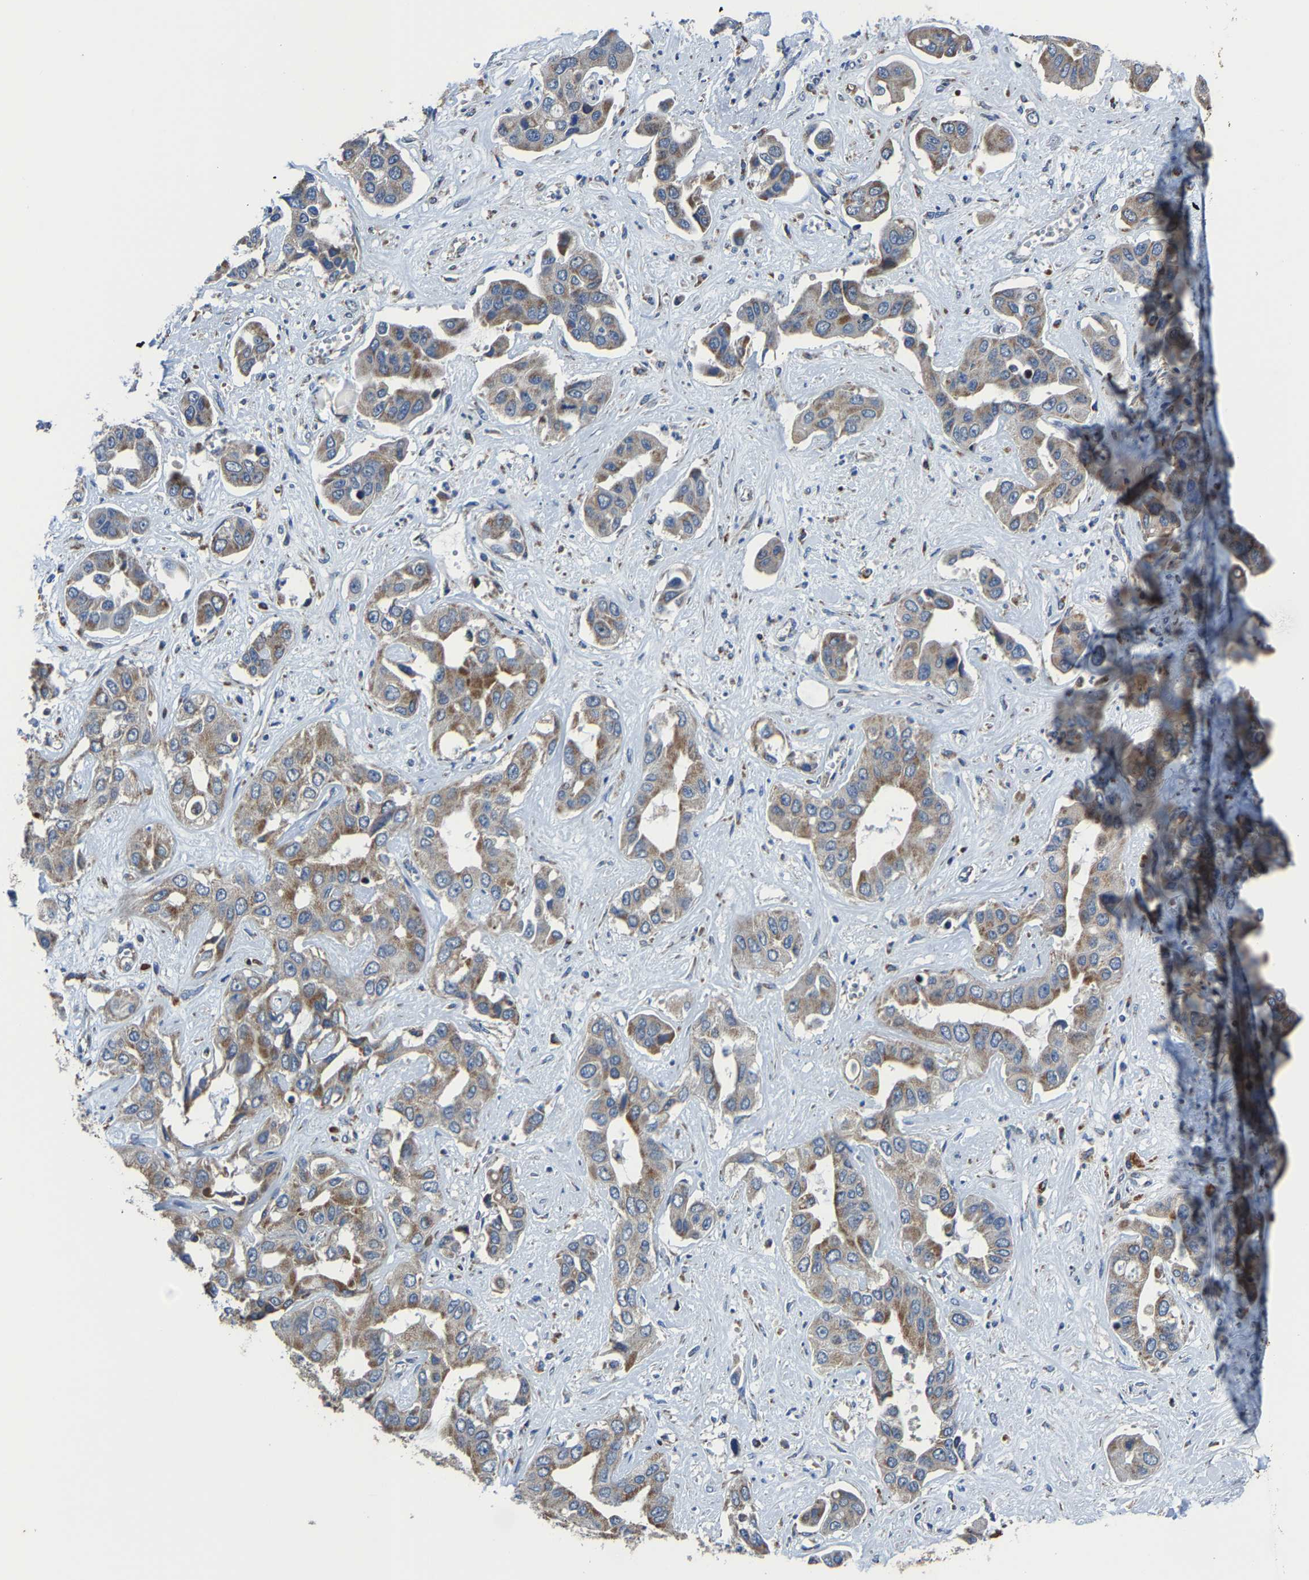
{"staining": {"intensity": "moderate", "quantity": "25%-75%", "location": "cytoplasmic/membranous"}, "tissue": "liver cancer", "cell_type": "Tumor cells", "image_type": "cancer", "snomed": [{"axis": "morphology", "description": "Cholangiocarcinoma"}, {"axis": "topography", "description": "Liver"}], "caption": "Immunohistochemical staining of liver cancer reveals medium levels of moderate cytoplasmic/membranous protein expression in about 25%-75% of tumor cells. Using DAB (3,3'-diaminobenzidine) (brown) and hematoxylin (blue) stains, captured at high magnification using brightfield microscopy.", "gene": "AGK", "patient": {"sex": "female", "age": 52}}